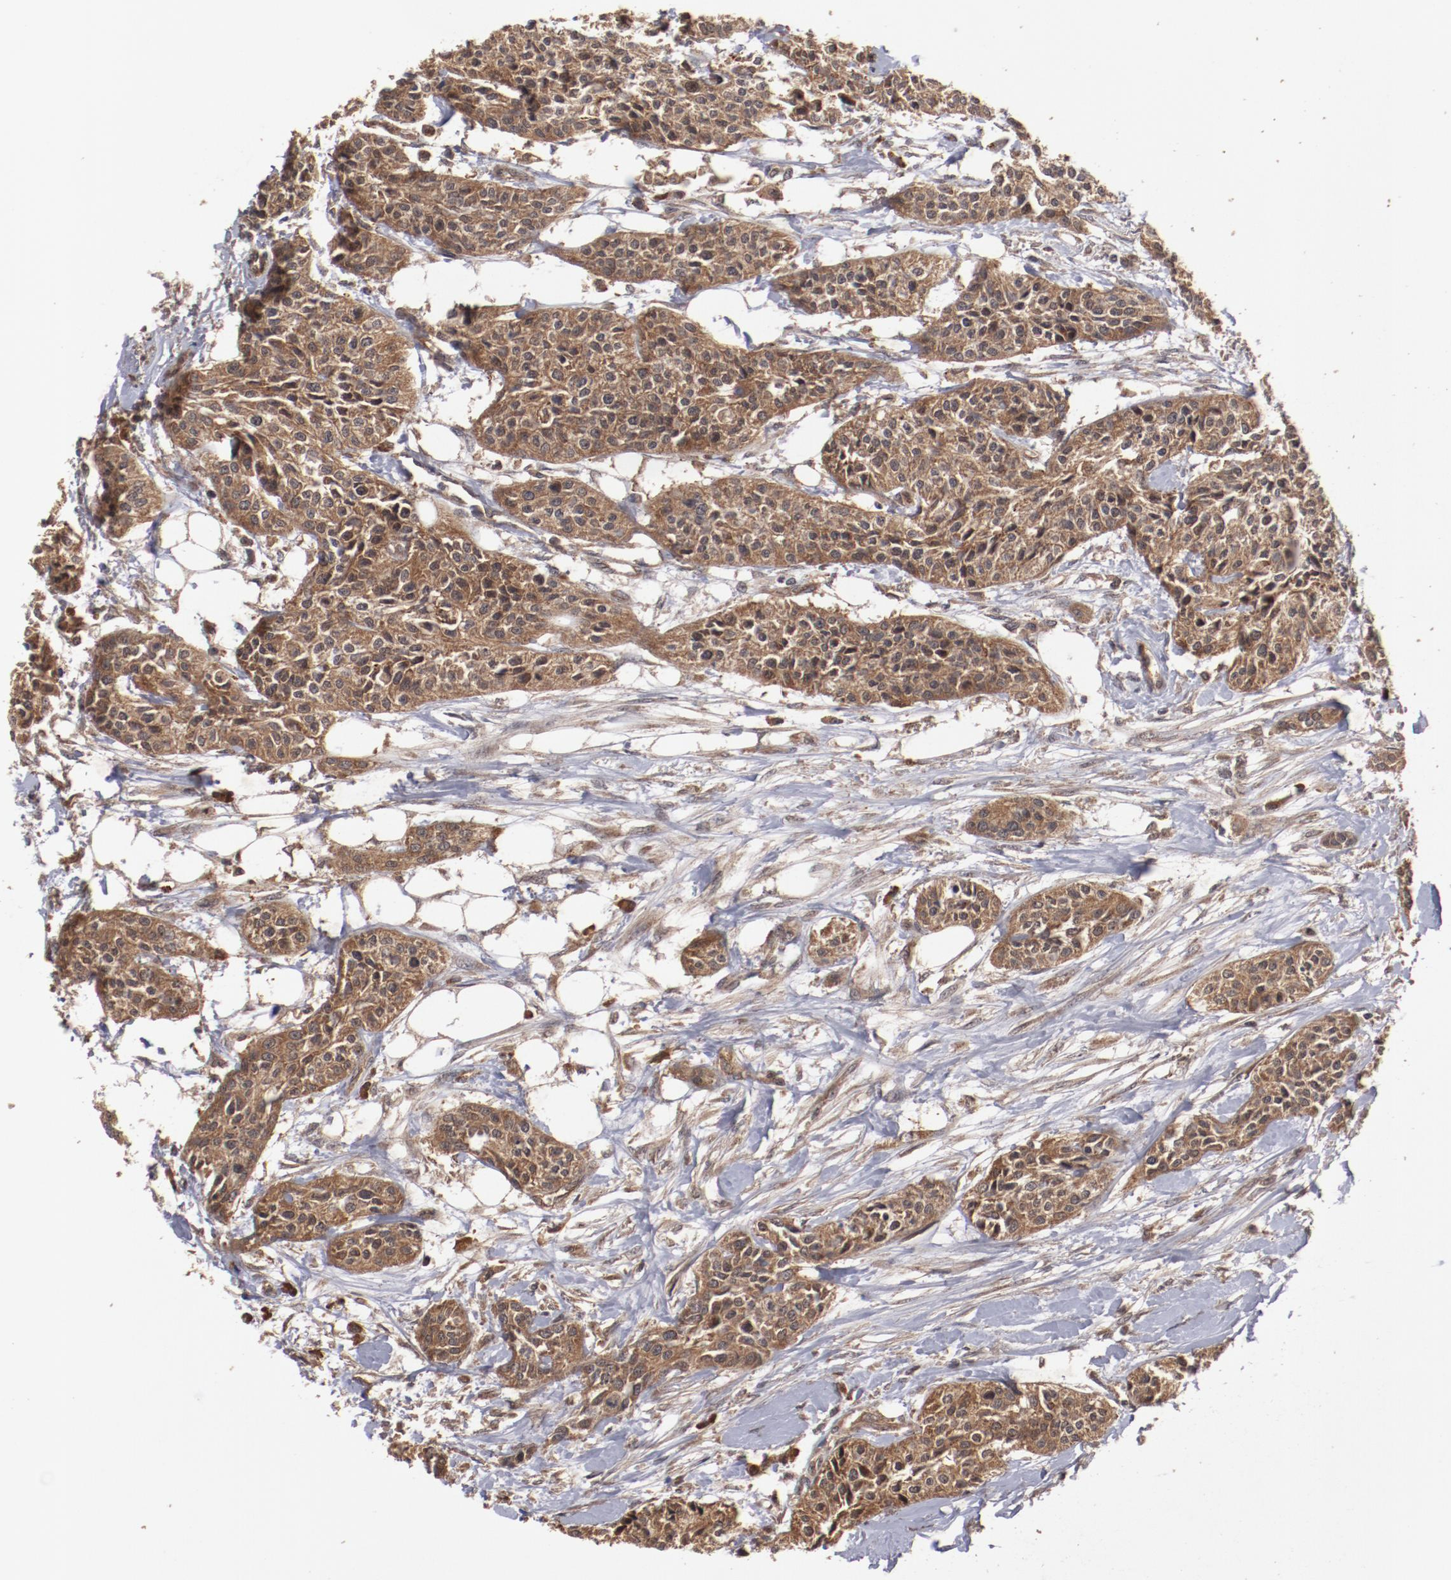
{"staining": {"intensity": "strong", "quantity": ">75%", "location": "cytoplasmic/membranous"}, "tissue": "urothelial cancer", "cell_type": "Tumor cells", "image_type": "cancer", "snomed": [{"axis": "morphology", "description": "Urothelial carcinoma, High grade"}, {"axis": "topography", "description": "Urinary bladder"}], "caption": "Urothelial cancer stained with a protein marker reveals strong staining in tumor cells.", "gene": "TENM1", "patient": {"sex": "male", "age": 56}}